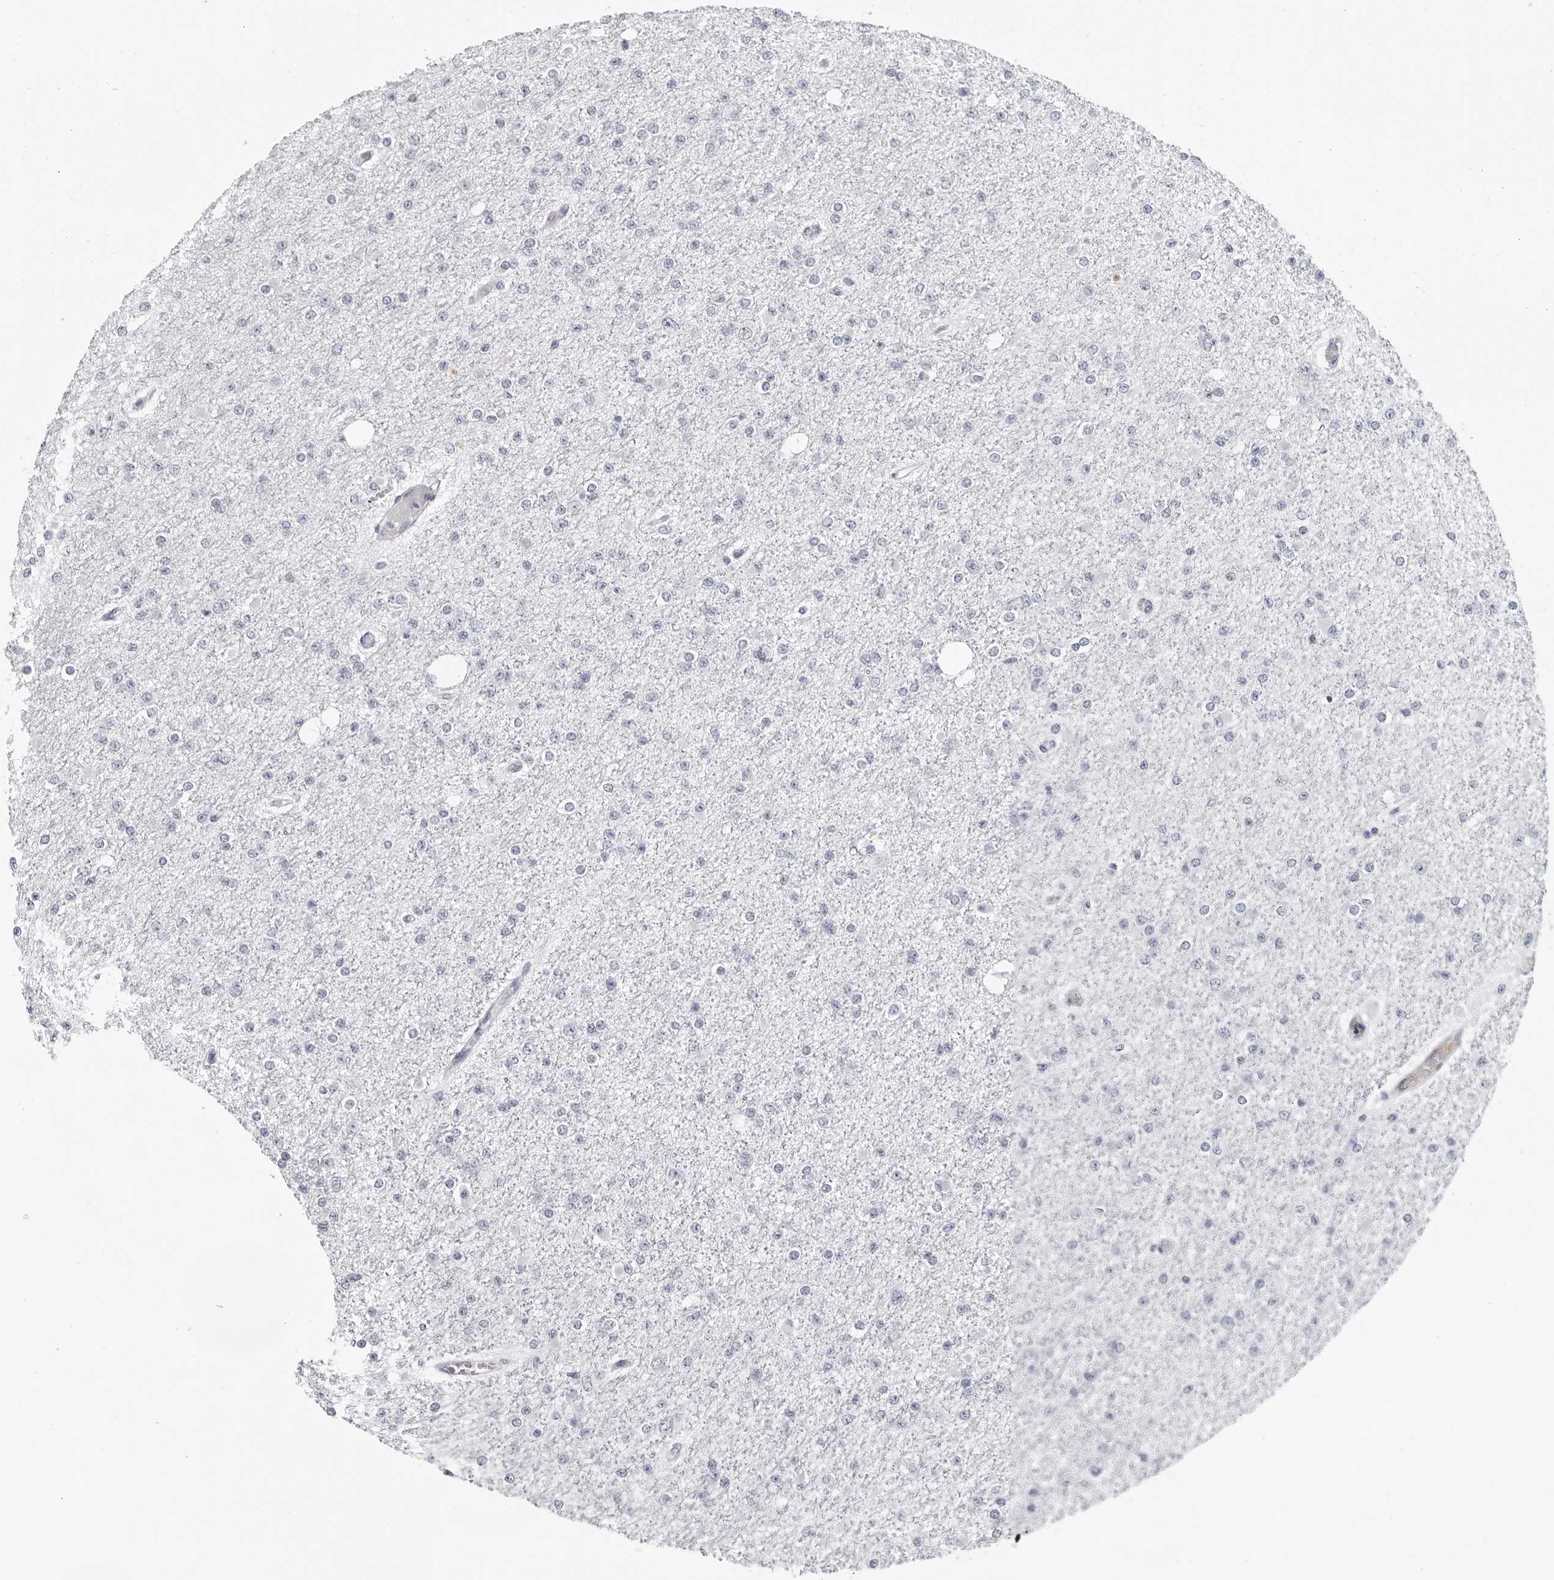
{"staining": {"intensity": "negative", "quantity": "none", "location": "none"}, "tissue": "glioma", "cell_type": "Tumor cells", "image_type": "cancer", "snomed": [{"axis": "morphology", "description": "Glioma, malignant, Low grade"}, {"axis": "topography", "description": "Brain"}], "caption": "Human malignant low-grade glioma stained for a protein using immunohistochemistry (IHC) reveals no staining in tumor cells.", "gene": "ZNF502", "patient": {"sex": "female", "age": 22}}